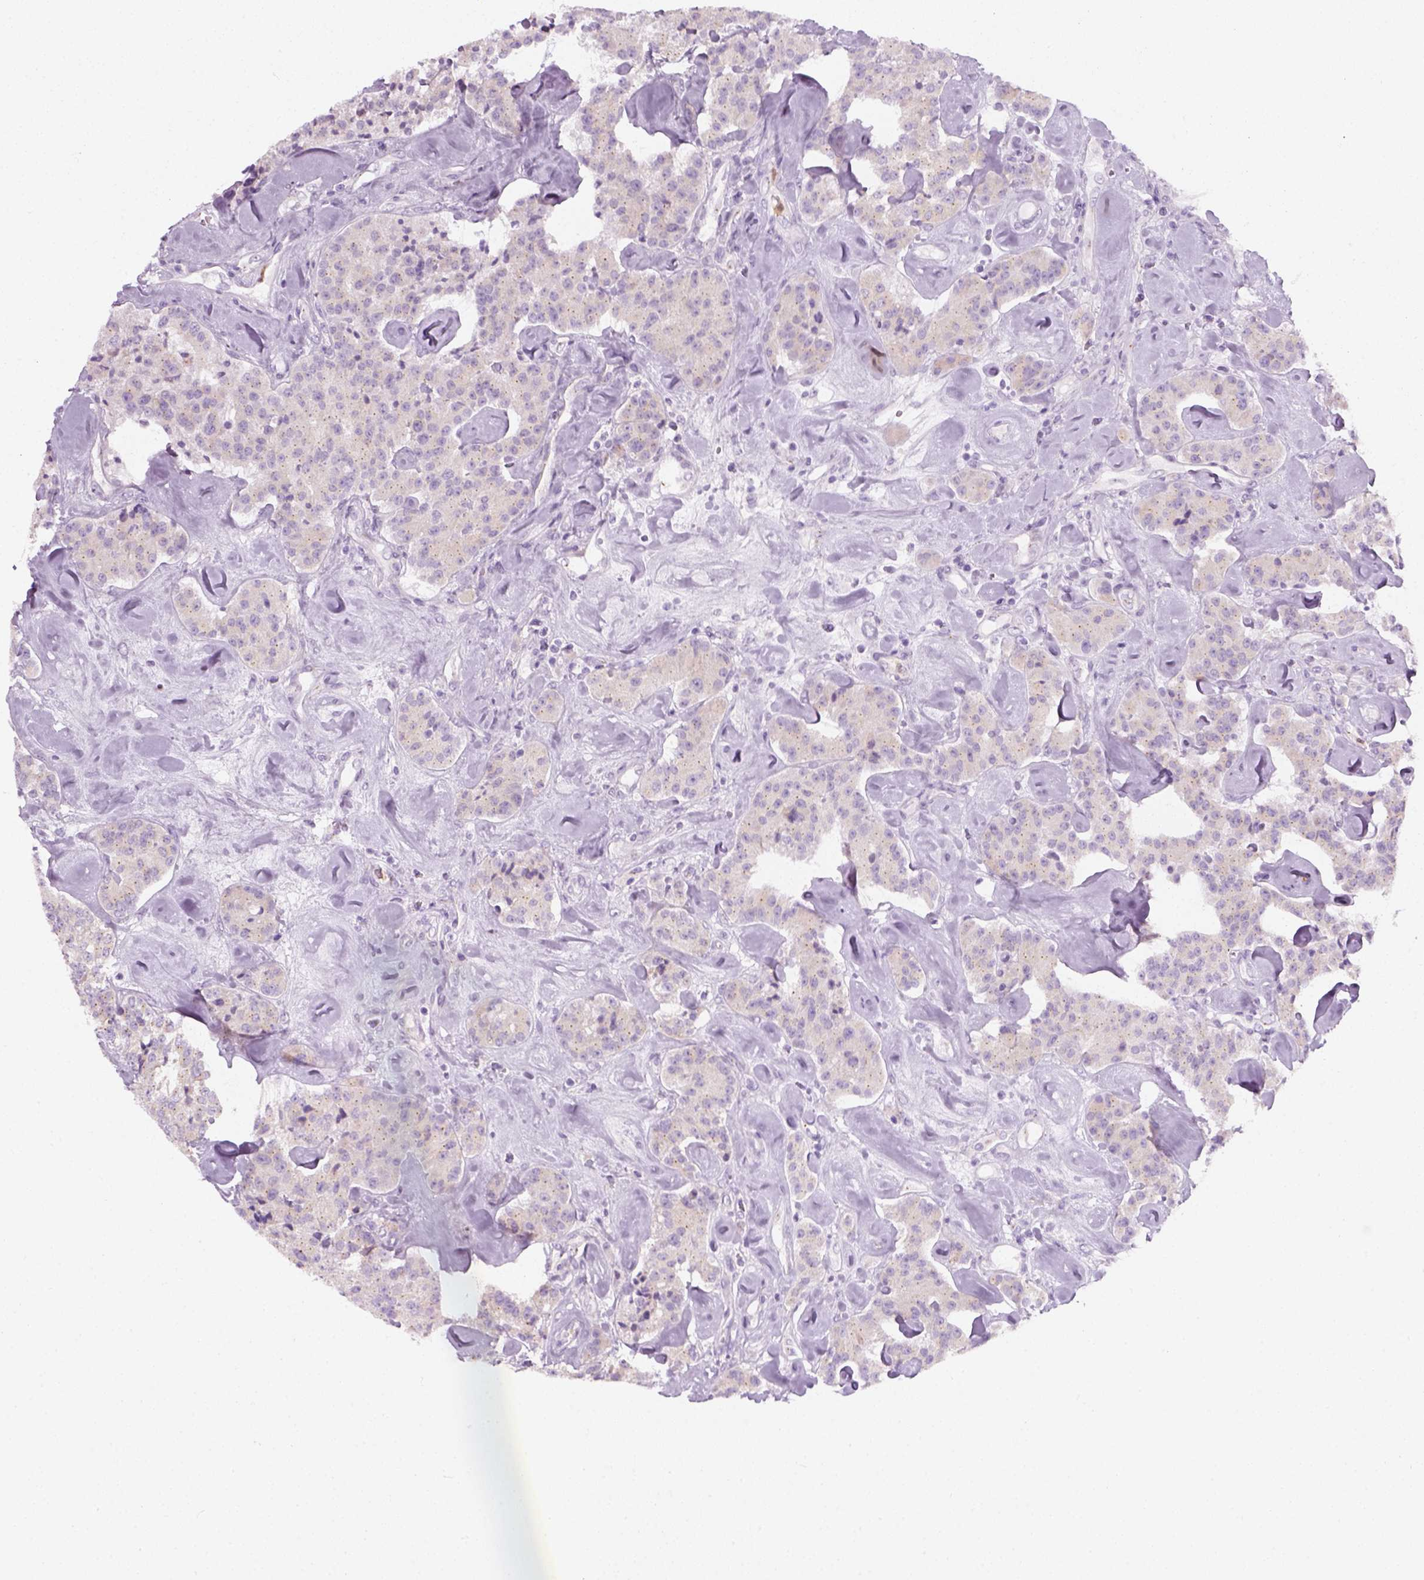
{"staining": {"intensity": "negative", "quantity": "none", "location": "none"}, "tissue": "carcinoid", "cell_type": "Tumor cells", "image_type": "cancer", "snomed": [{"axis": "morphology", "description": "Carcinoid, malignant, NOS"}, {"axis": "topography", "description": "Pancreas"}], "caption": "This is an immunohistochemistry (IHC) histopathology image of human malignant carcinoid. There is no expression in tumor cells.", "gene": "IL4", "patient": {"sex": "male", "age": 41}}